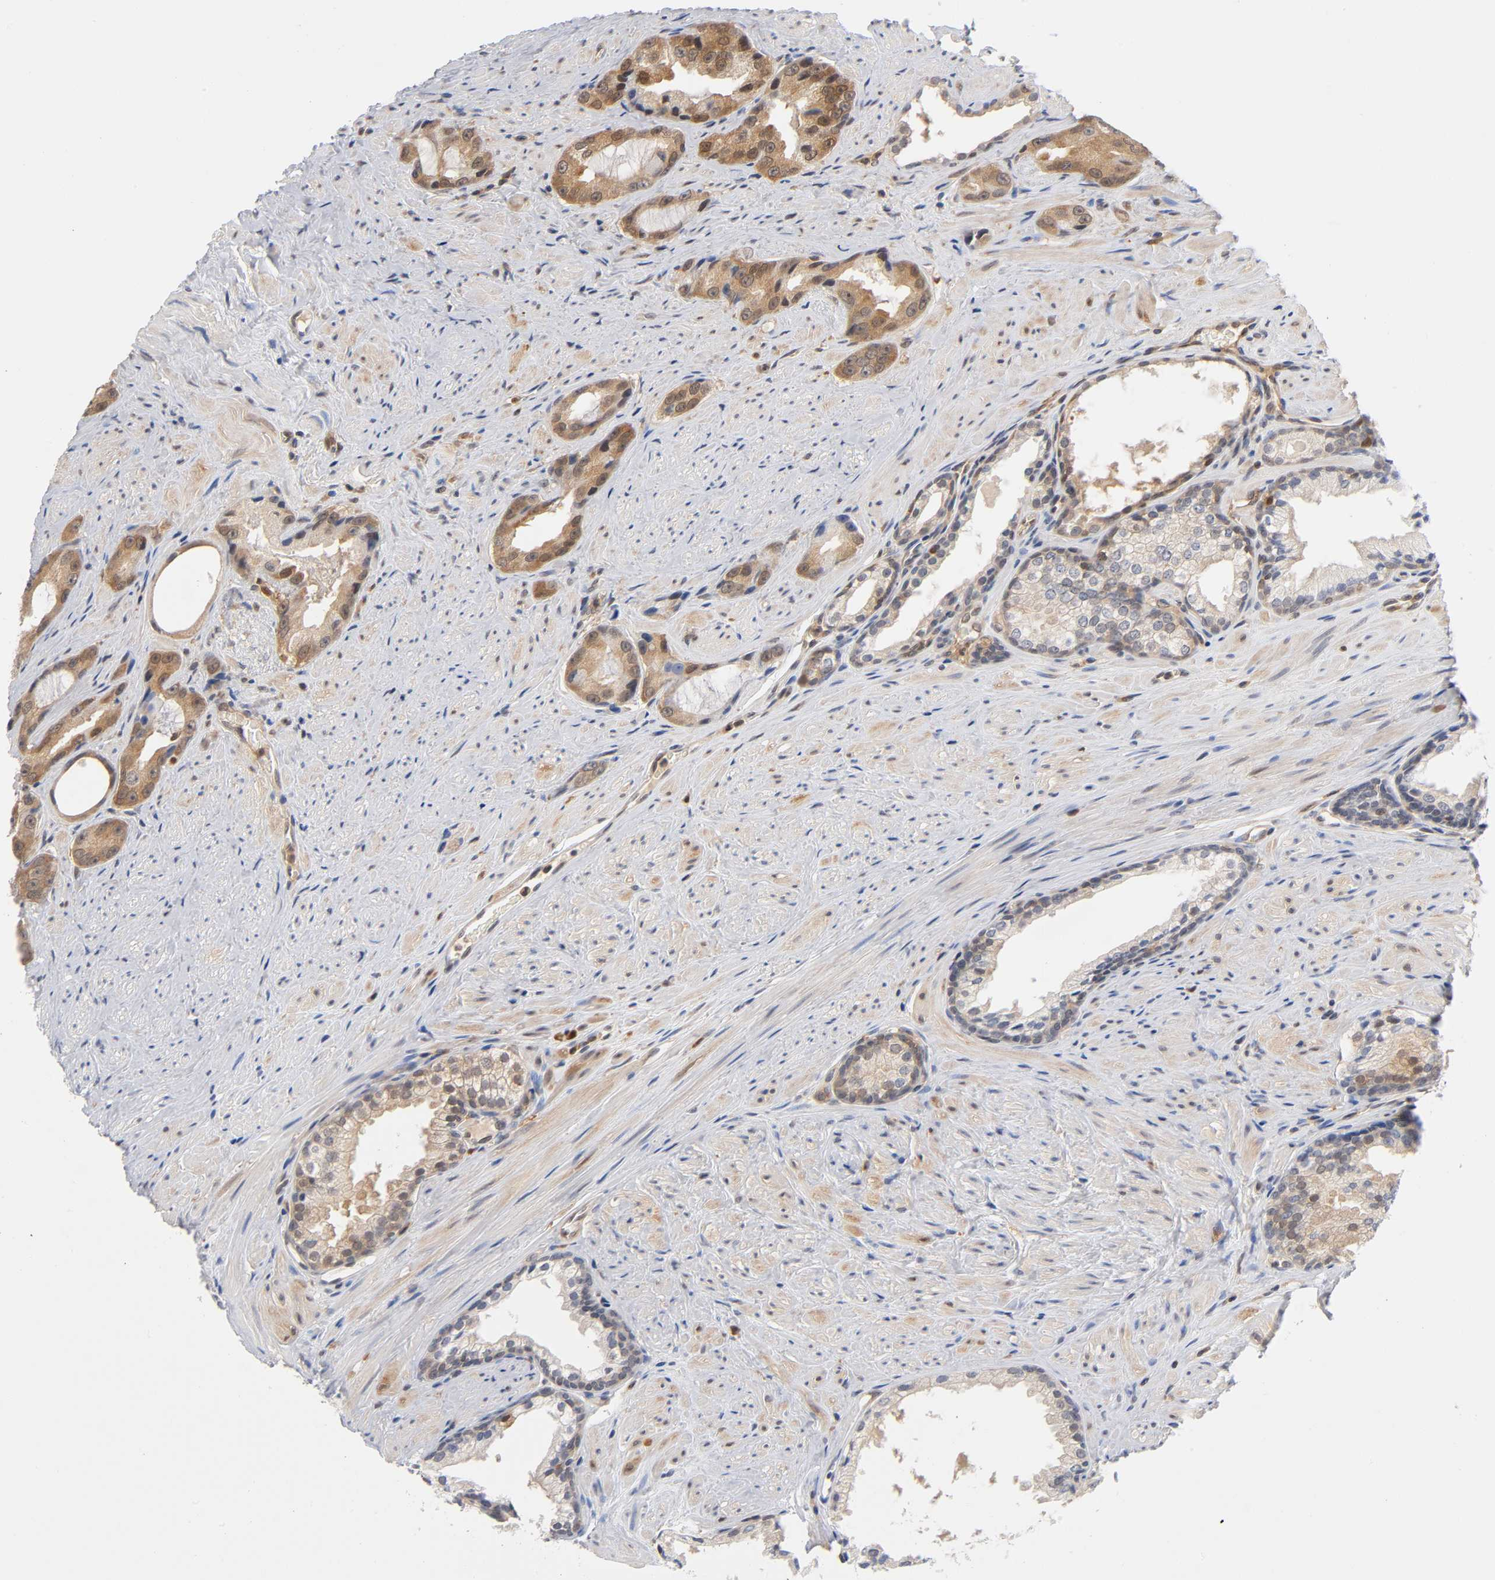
{"staining": {"intensity": "weak", "quantity": "<25%", "location": "cytoplasmic/membranous"}, "tissue": "prostate cancer", "cell_type": "Tumor cells", "image_type": "cancer", "snomed": [{"axis": "morphology", "description": "Adenocarcinoma, Medium grade"}, {"axis": "topography", "description": "Prostate"}], "caption": "Prostate cancer (adenocarcinoma (medium-grade)) was stained to show a protein in brown. There is no significant positivity in tumor cells.", "gene": "DFFB", "patient": {"sex": "male", "age": 60}}